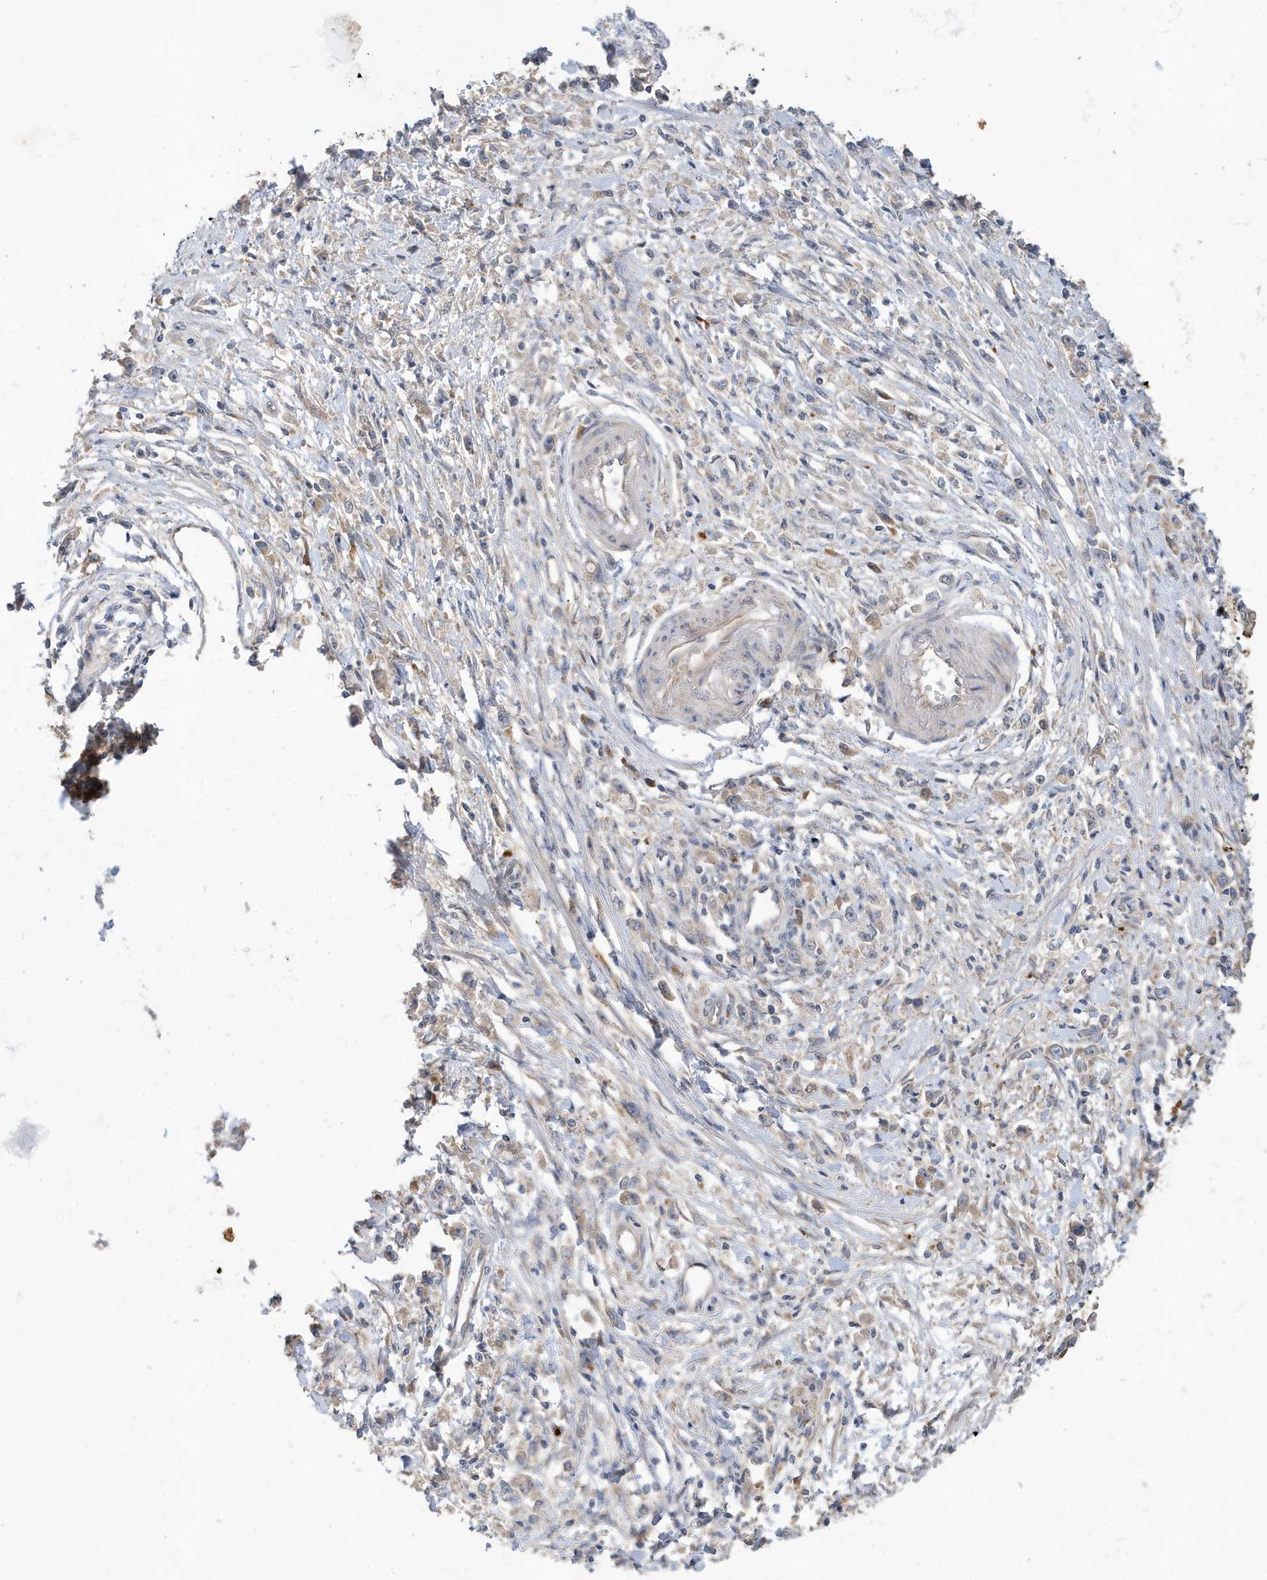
{"staining": {"intensity": "negative", "quantity": "none", "location": "none"}, "tissue": "stomach cancer", "cell_type": "Tumor cells", "image_type": "cancer", "snomed": [{"axis": "morphology", "description": "Adenocarcinoma, NOS"}, {"axis": "topography", "description": "Stomach"}], "caption": "Immunohistochemistry of human stomach cancer reveals no positivity in tumor cells. Brightfield microscopy of immunohistochemistry (IHC) stained with DAB (3,3'-diaminobenzidine) (brown) and hematoxylin (blue), captured at high magnification.", "gene": "LAPTM4A", "patient": {"sex": "female", "age": 59}}